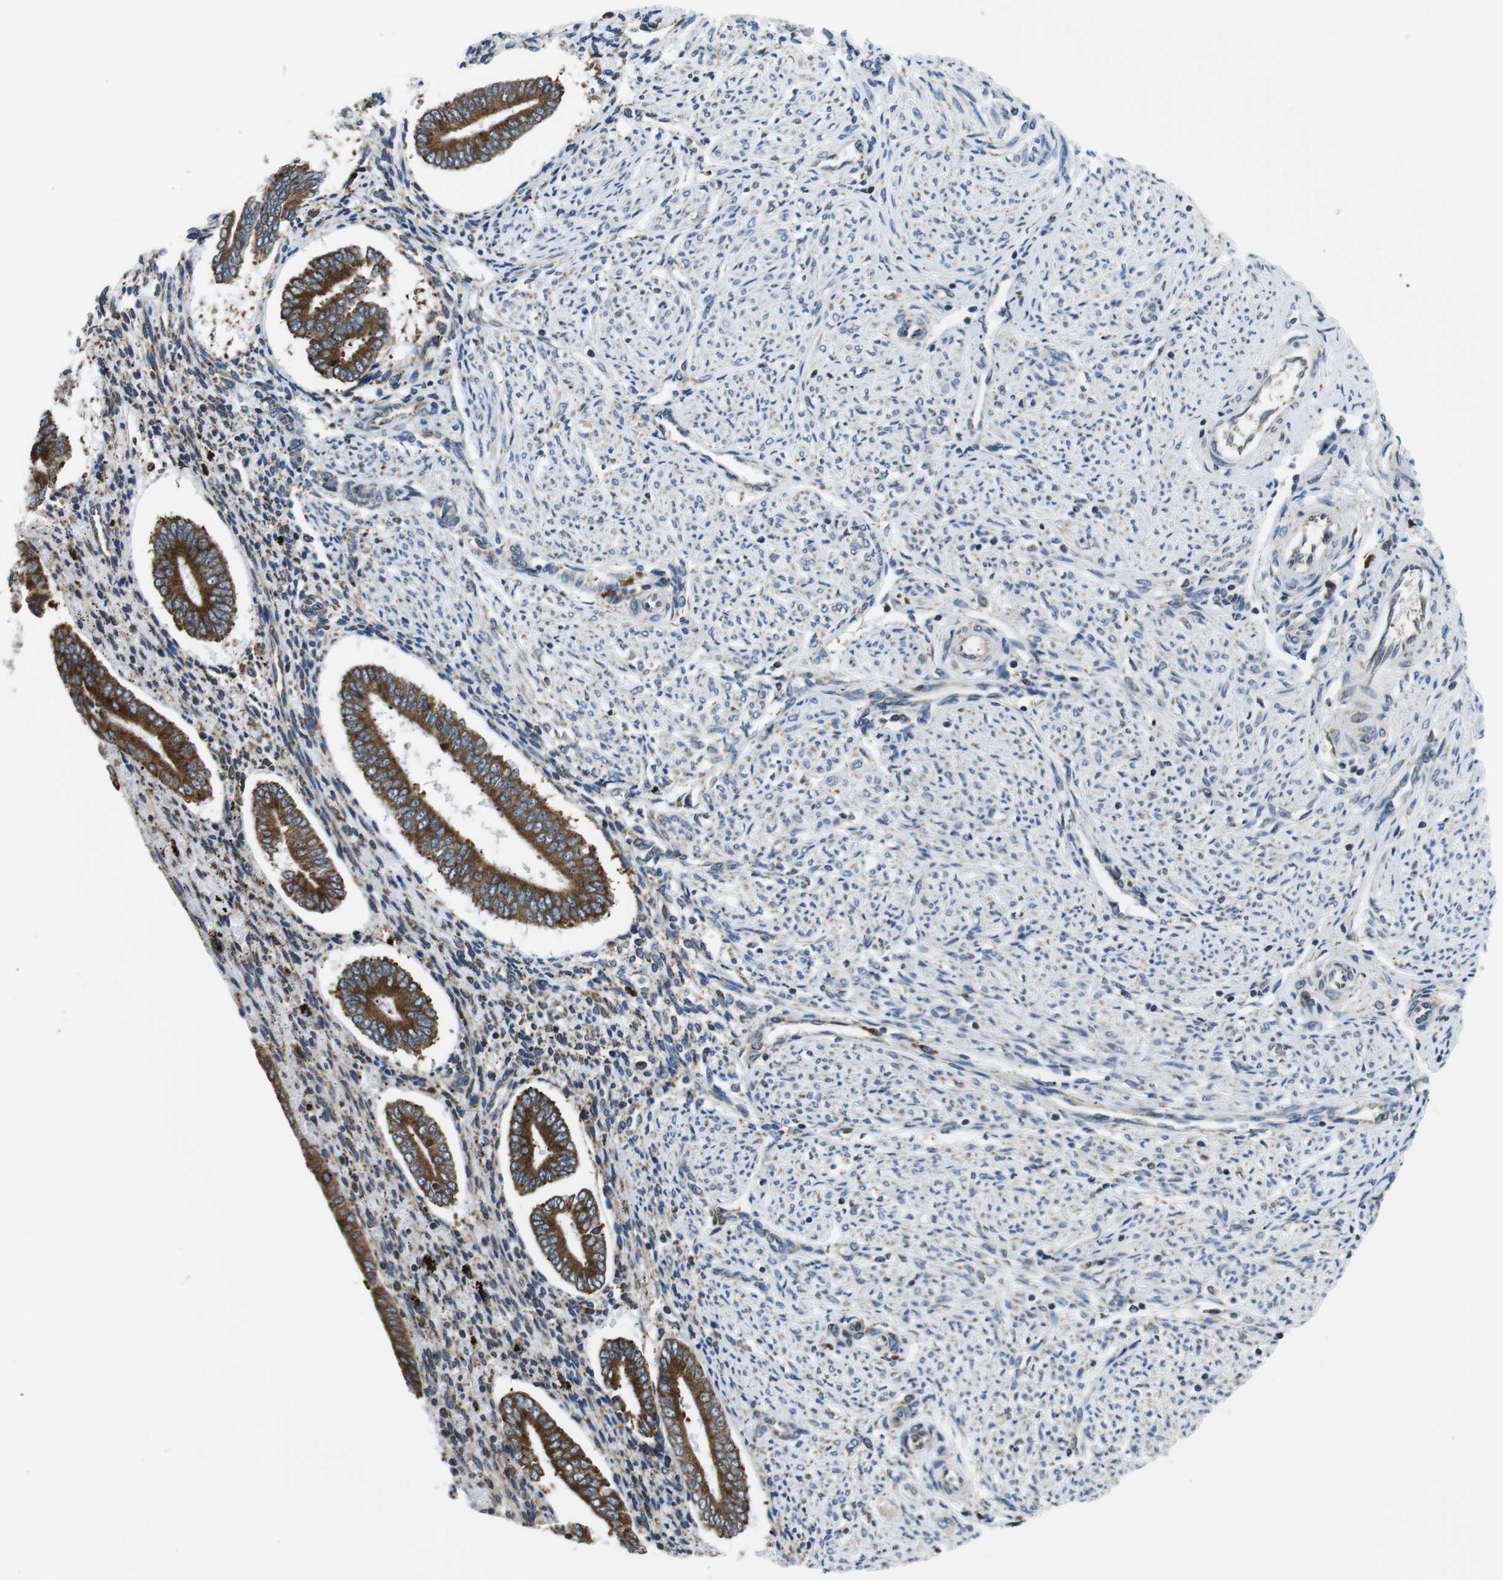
{"staining": {"intensity": "weak", "quantity": "25%-75%", "location": "cytoplasmic/membranous"}, "tissue": "endometrium", "cell_type": "Cells in endometrial stroma", "image_type": "normal", "snomed": [{"axis": "morphology", "description": "Normal tissue, NOS"}, {"axis": "topography", "description": "Endometrium"}], "caption": "Immunohistochemistry (IHC) (DAB (3,3'-diaminobenzidine)) staining of benign endometrium reveals weak cytoplasmic/membranous protein expression in about 25%-75% of cells in endometrial stroma.", "gene": "UGGT1", "patient": {"sex": "female", "age": 42}}